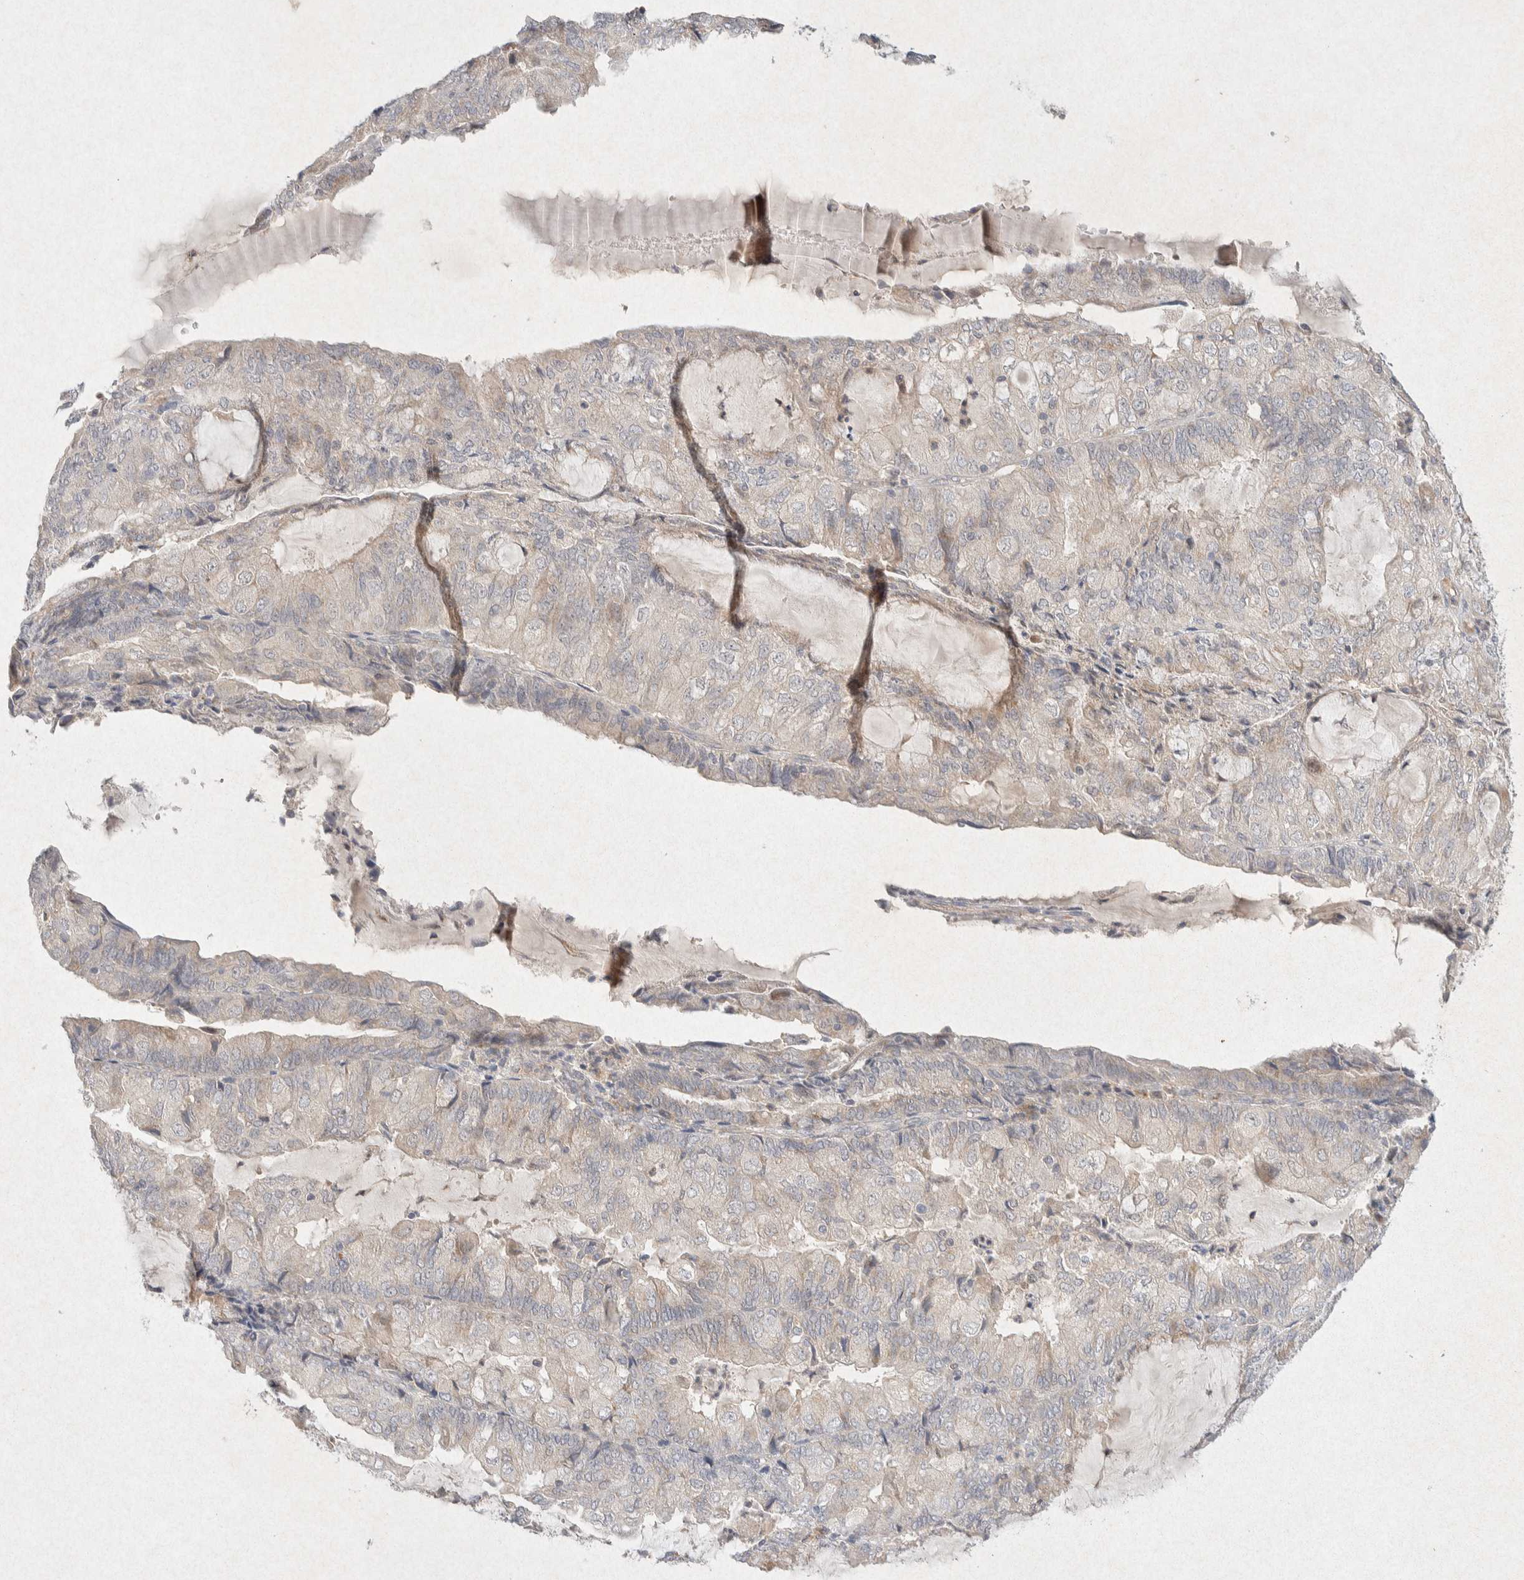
{"staining": {"intensity": "negative", "quantity": "none", "location": "none"}, "tissue": "endometrial cancer", "cell_type": "Tumor cells", "image_type": "cancer", "snomed": [{"axis": "morphology", "description": "Adenocarcinoma, NOS"}, {"axis": "topography", "description": "Endometrium"}], "caption": "Tumor cells are negative for brown protein staining in endometrial cancer.", "gene": "GNAI1", "patient": {"sex": "female", "age": 81}}